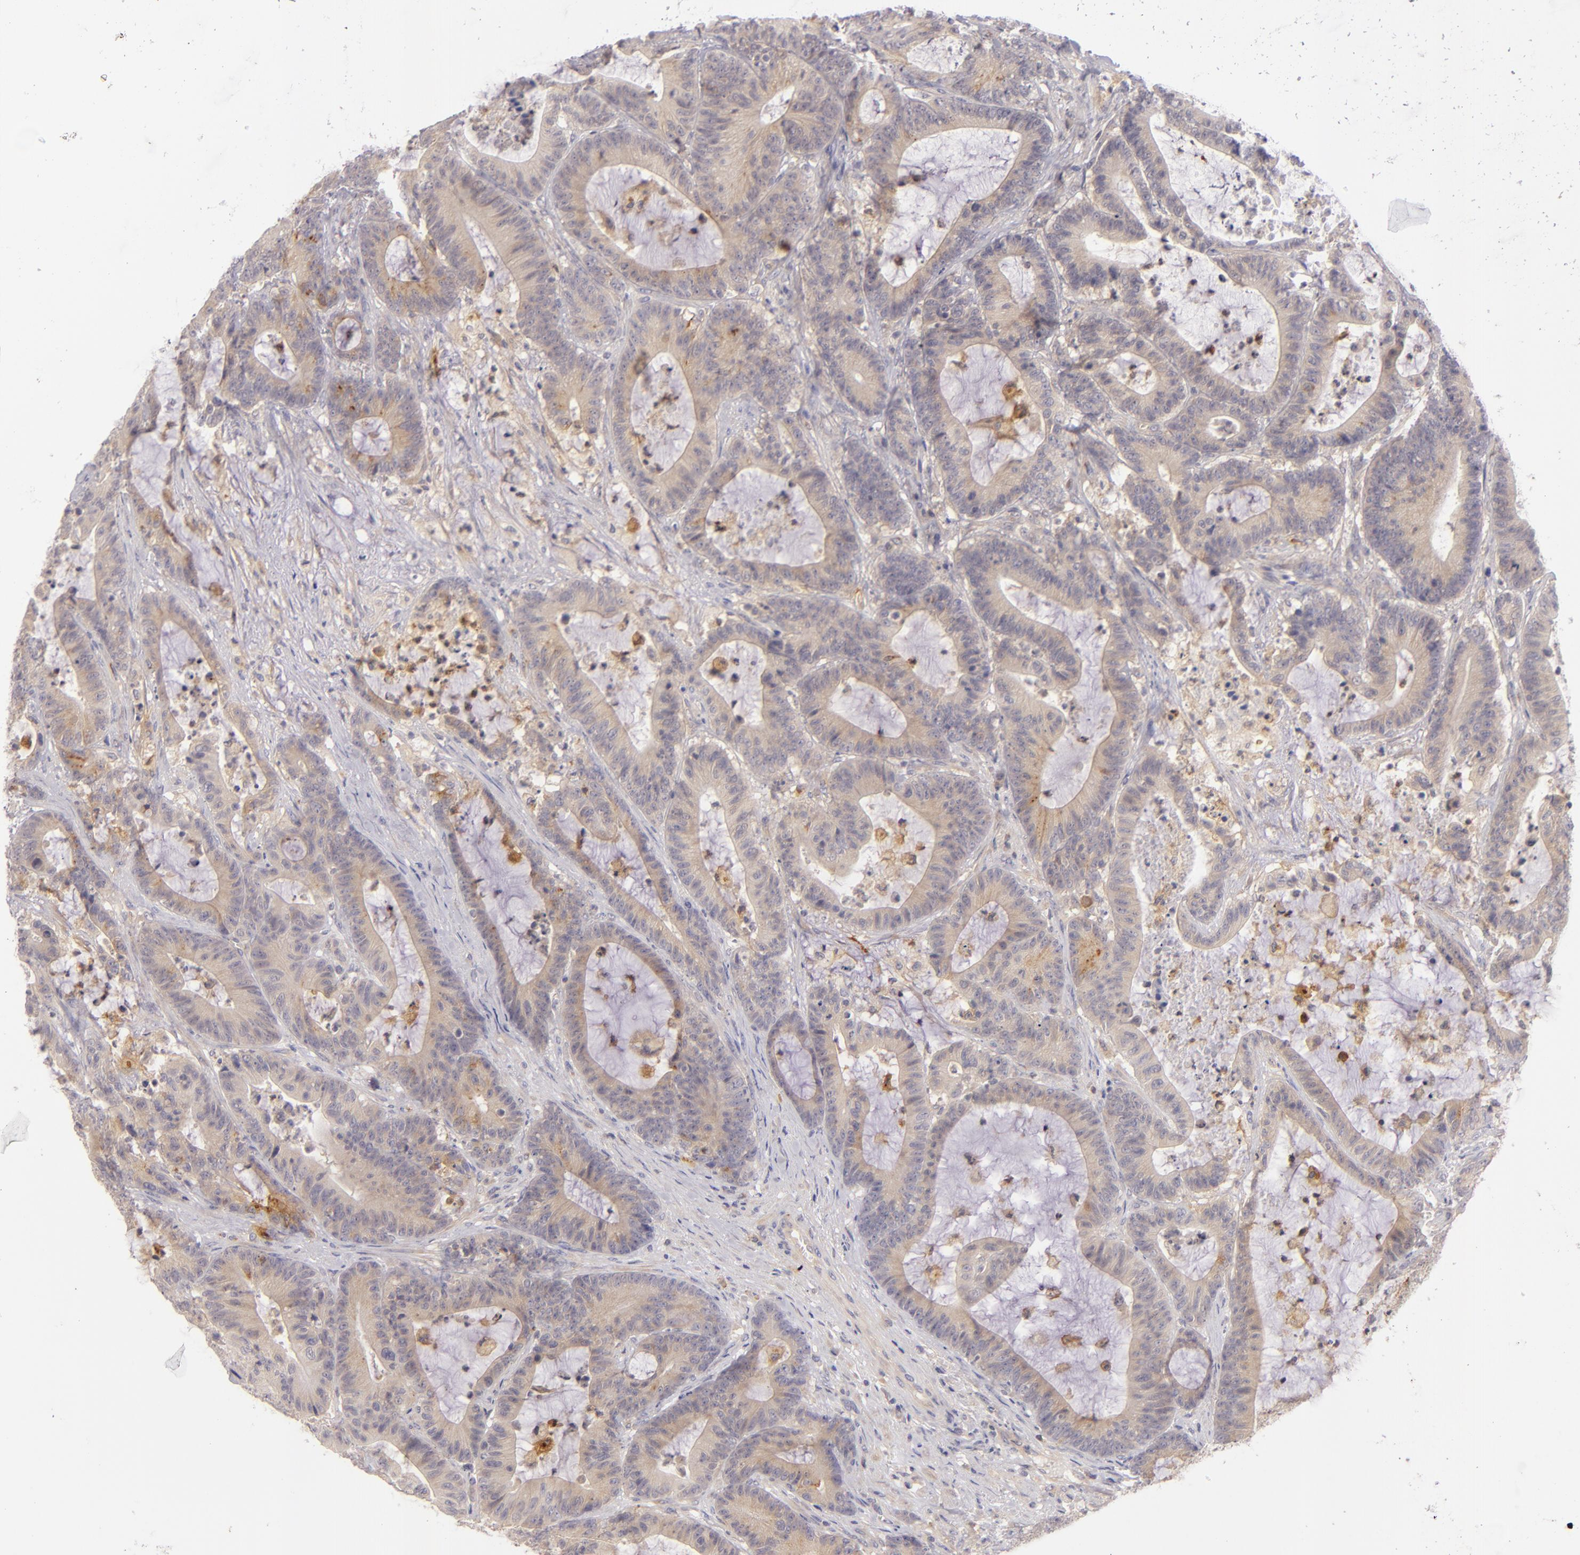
{"staining": {"intensity": "weak", "quantity": "25%-75%", "location": "cytoplasmic/membranous"}, "tissue": "colorectal cancer", "cell_type": "Tumor cells", "image_type": "cancer", "snomed": [{"axis": "morphology", "description": "Adenocarcinoma, NOS"}, {"axis": "topography", "description": "Colon"}], "caption": "High-magnification brightfield microscopy of colorectal cancer (adenocarcinoma) stained with DAB (3,3'-diaminobenzidine) (brown) and counterstained with hematoxylin (blue). tumor cells exhibit weak cytoplasmic/membranous positivity is appreciated in about25%-75% of cells.", "gene": "CD83", "patient": {"sex": "female", "age": 84}}